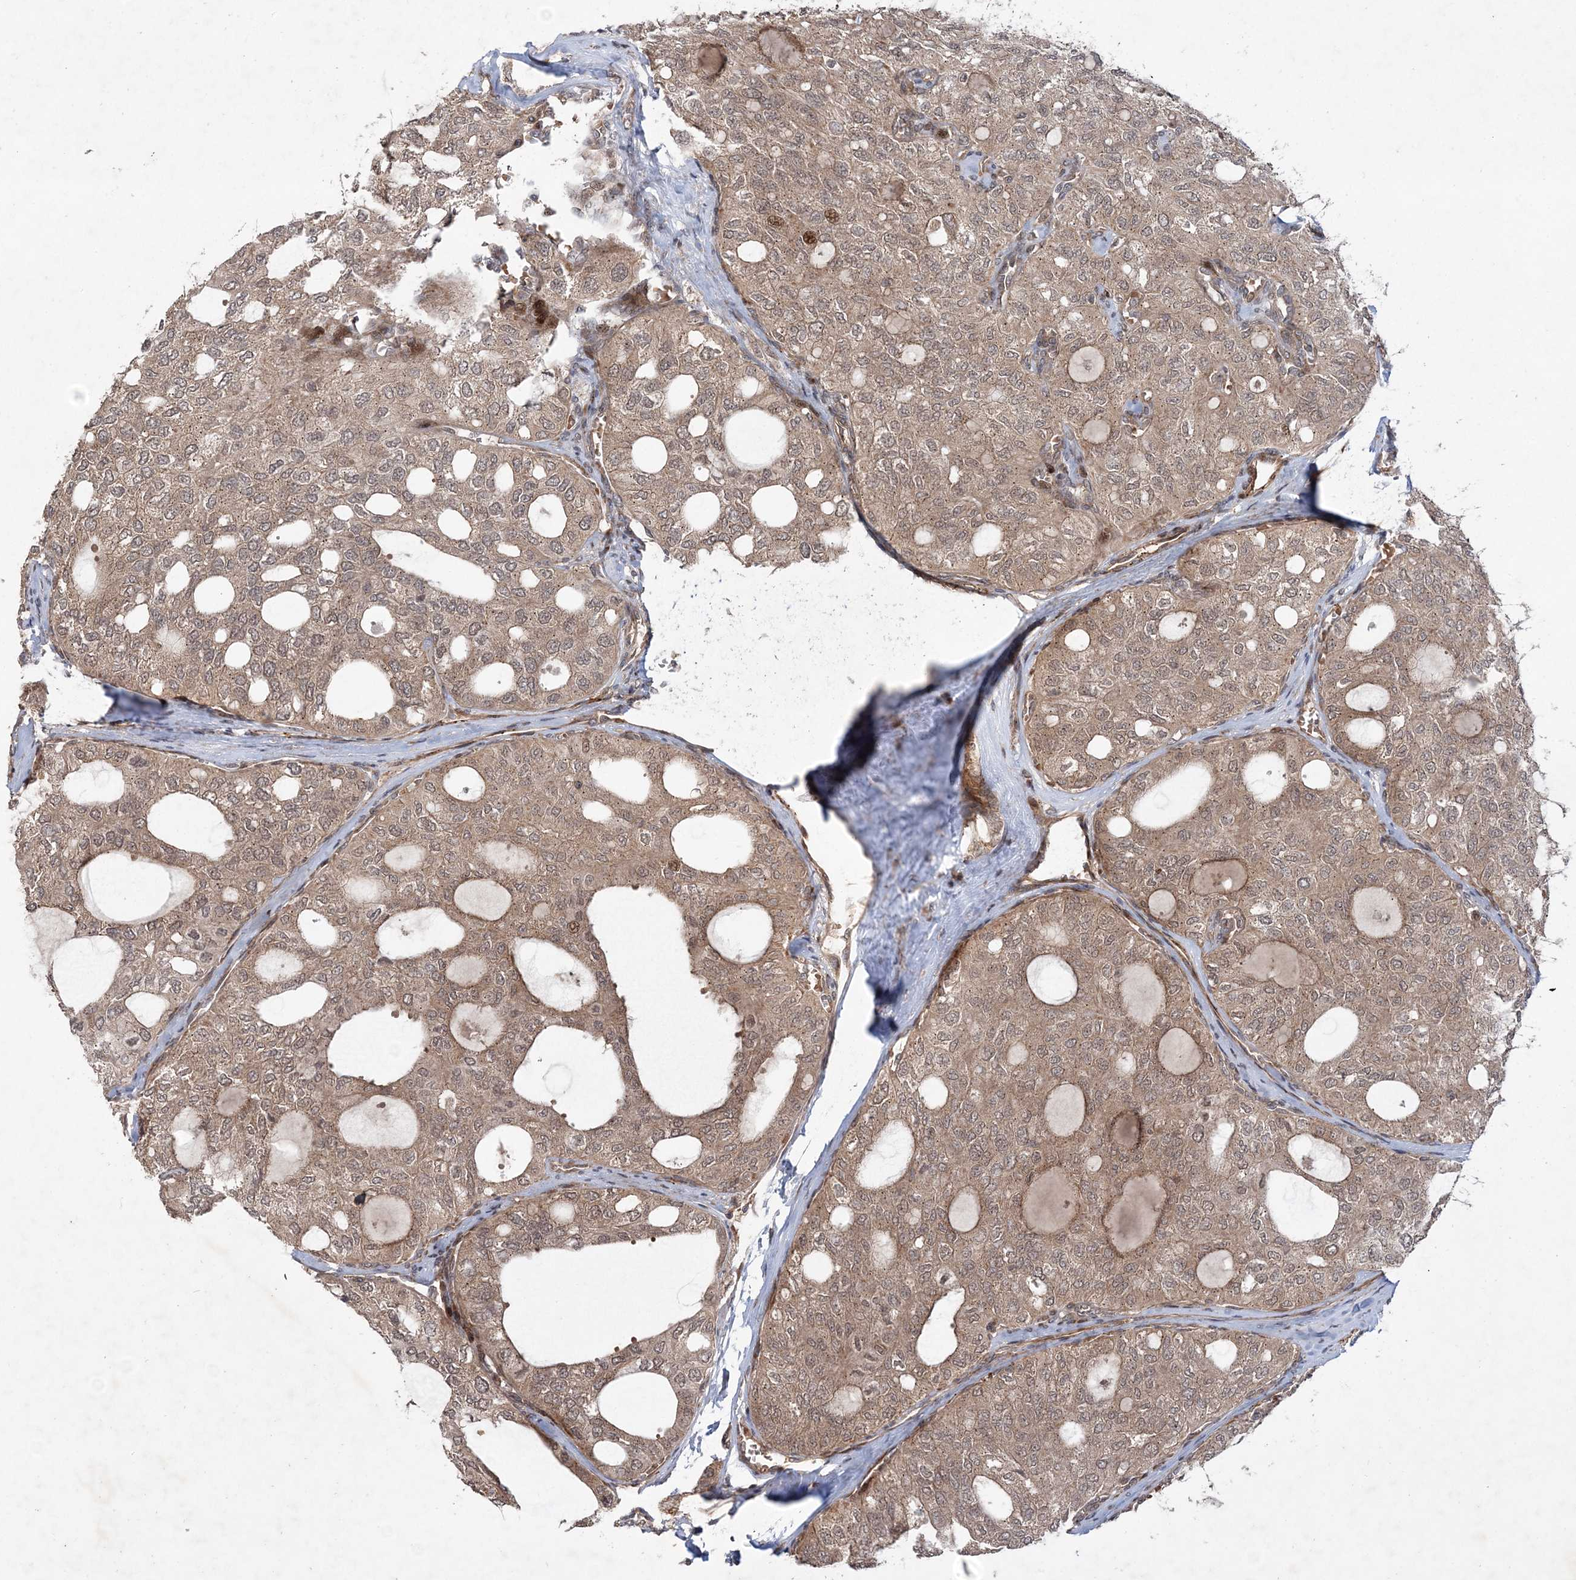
{"staining": {"intensity": "weak", "quantity": ">75%", "location": "cytoplasmic/membranous"}, "tissue": "thyroid cancer", "cell_type": "Tumor cells", "image_type": "cancer", "snomed": [{"axis": "morphology", "description": "Follicular adenoma carcinoma, NOS"}, {"axis": "topography", "description": "Thyroid gland"}], "caption": "High-magnification brightfield microscopy of thyroid cancer (follicular adenoma carcinoma) stained with DAB (brown) and counterstained with hematoxylin (blue). tumor cells exhibit weak cytoplasmic/membranous staining is seen in about>75% of cells. The staining was performed using DAB (3,3'-diaminobenzidine), with brown indicating positive protein expression. Nuclei are stained blue with hematoxylin.", "gene": "UBTD2", "patient": {"sex": "male", "age": 75}}